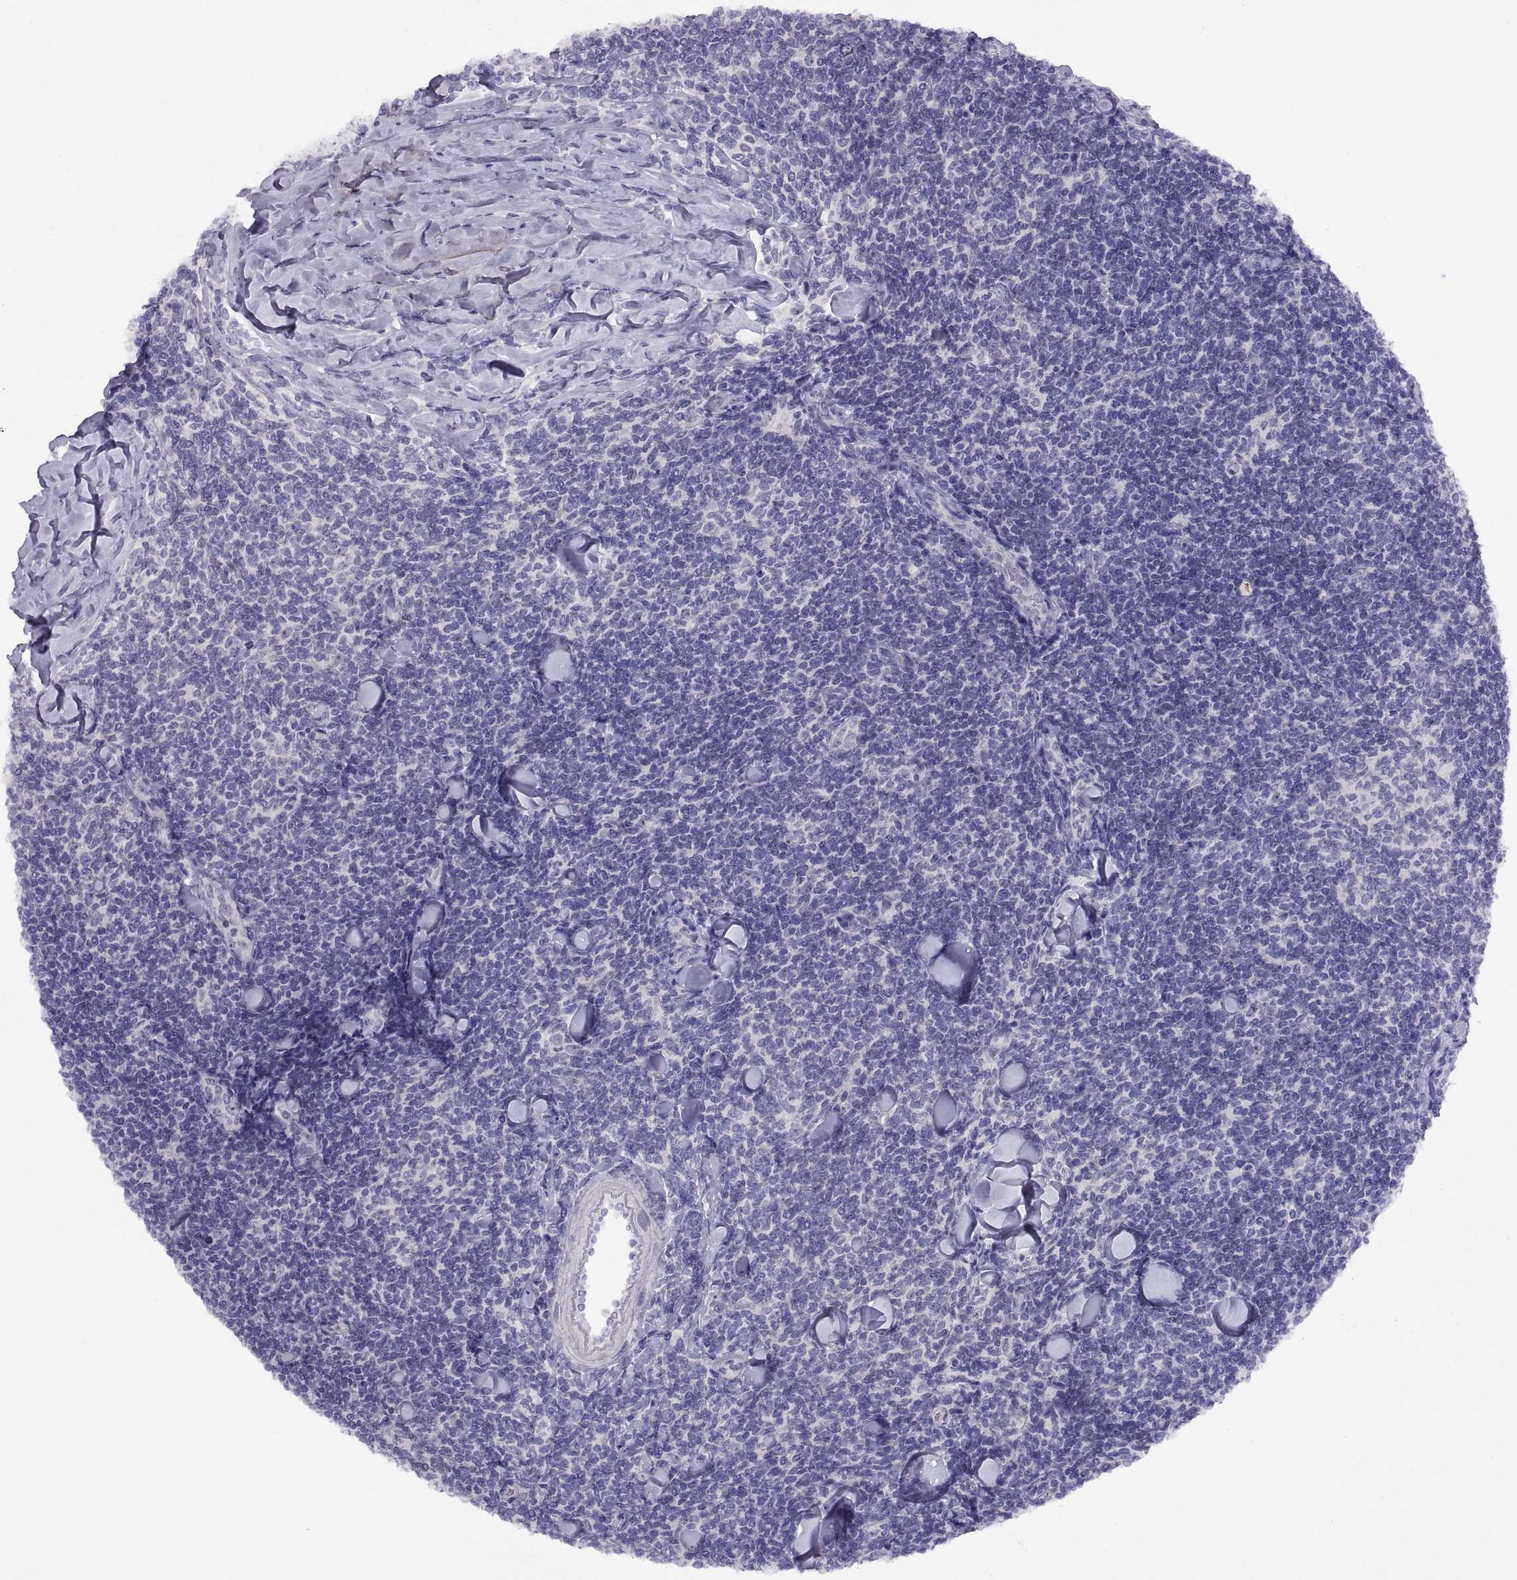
{"staining": {"intensity": "negative", "quantity": "none", "location": "none"}, "tissue": "lymphoma", "cell_type": "Tumor cells", "image_type": "cancer", "snomed": [{"axis": "morphology", "description": "Malignant lymphoma, non-Hodgkin's type, Low grade"}, {"axis": "topography", "description": "Lymph node"}], "caption": "Tumor cells show no significant protein staining in lymphoma.", "gene": "VSX2", "patient": {"sex": "female", "age": 56}}